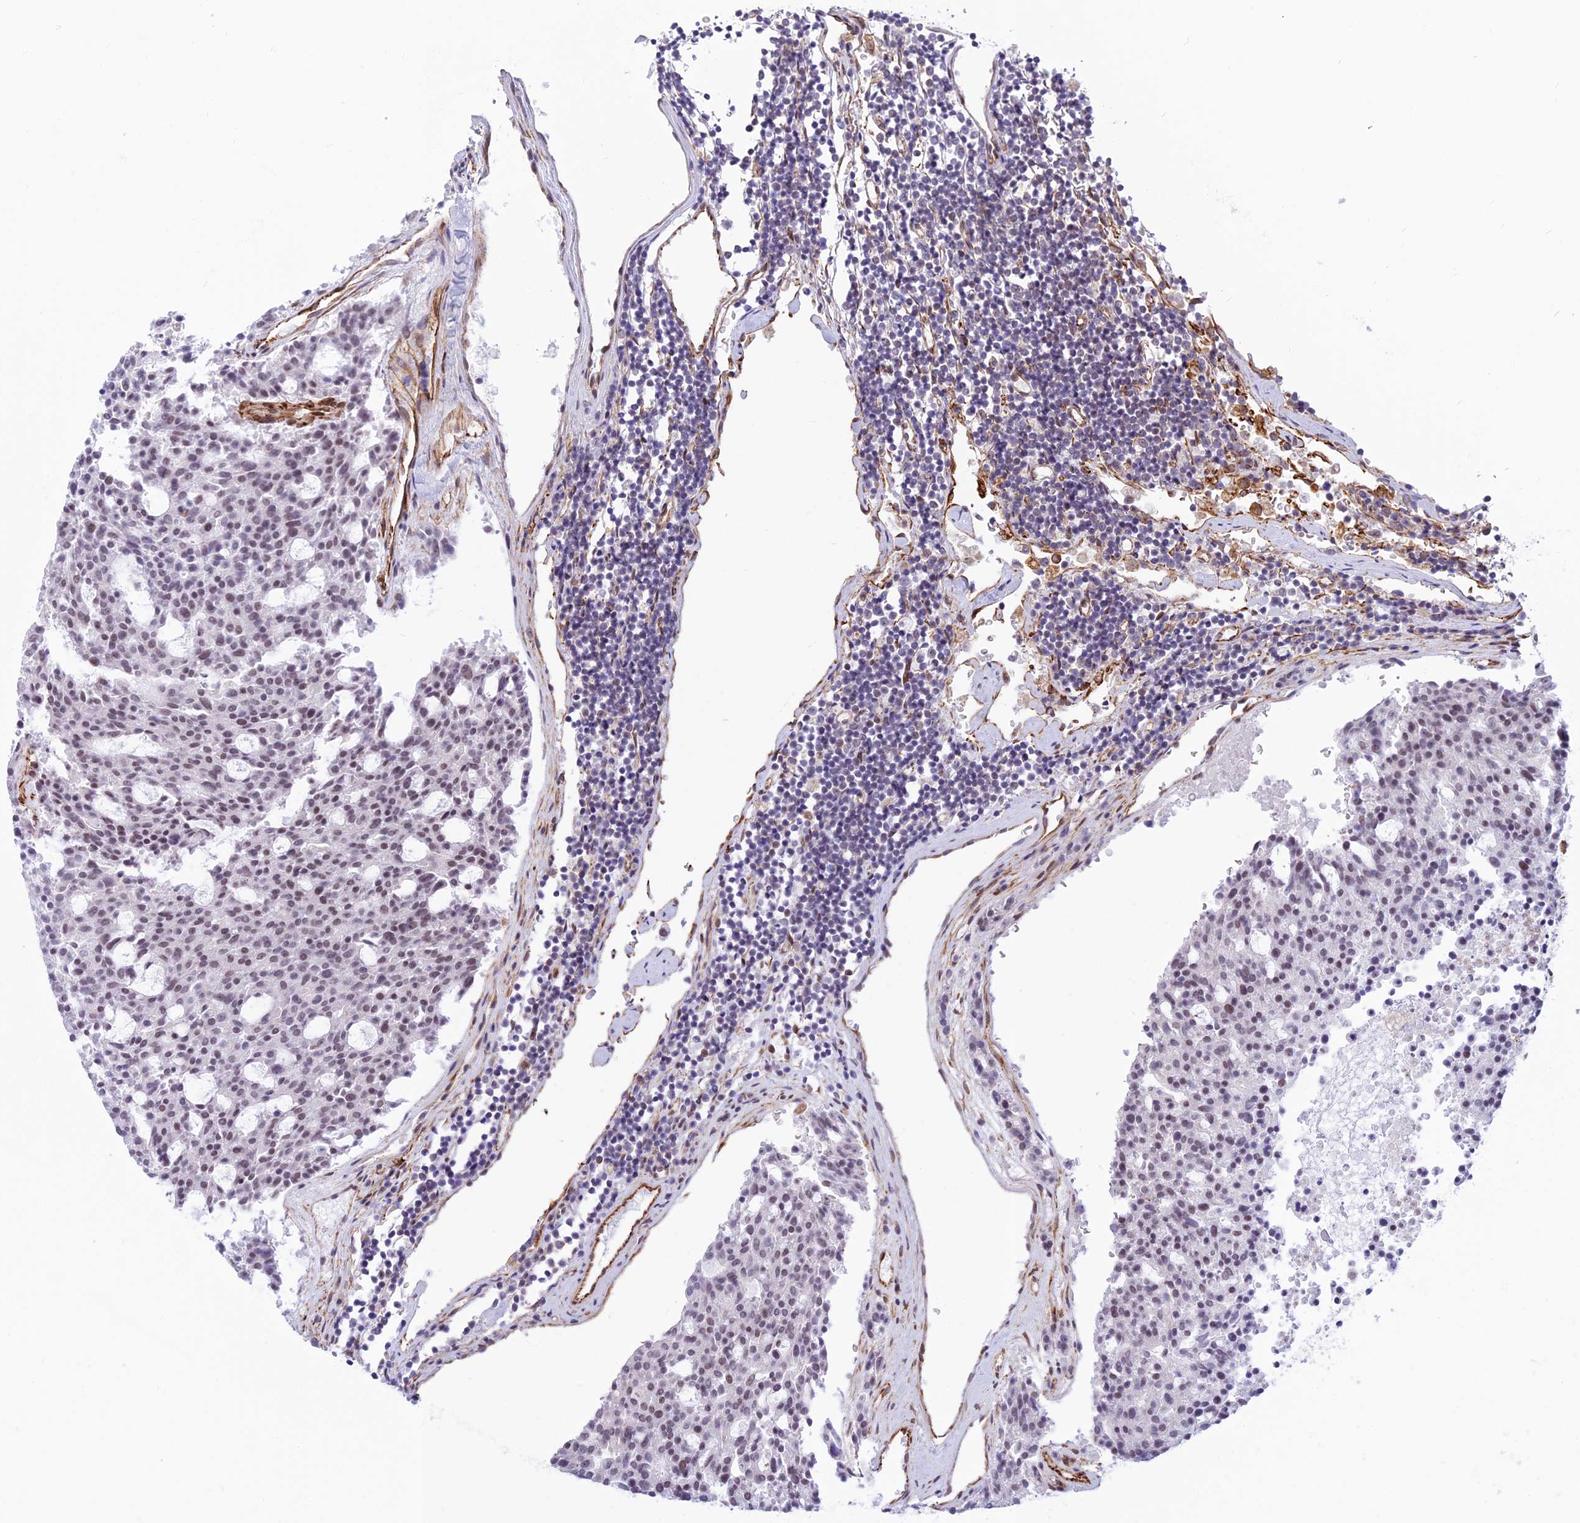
{"staining": {"intensity": "weak", "quantity": ">75%", "location": "nuclear"}, "tissue": "carcinoid", "cell_type": "Tumor cells", "image_type": "cancer", "snomed": [{"axis": "morphology", "description": "Carcinoid, malignant, NOS"}, {"axis": "topography", "description": "Pancreas"}], "caption": "This is an image of immunohistochemistry staining of carcinoid, which shows weak staining in the nuclear of tumor cells.", "gene": "SAPCD2", "patient": {"sex": "female", "age": 54}}